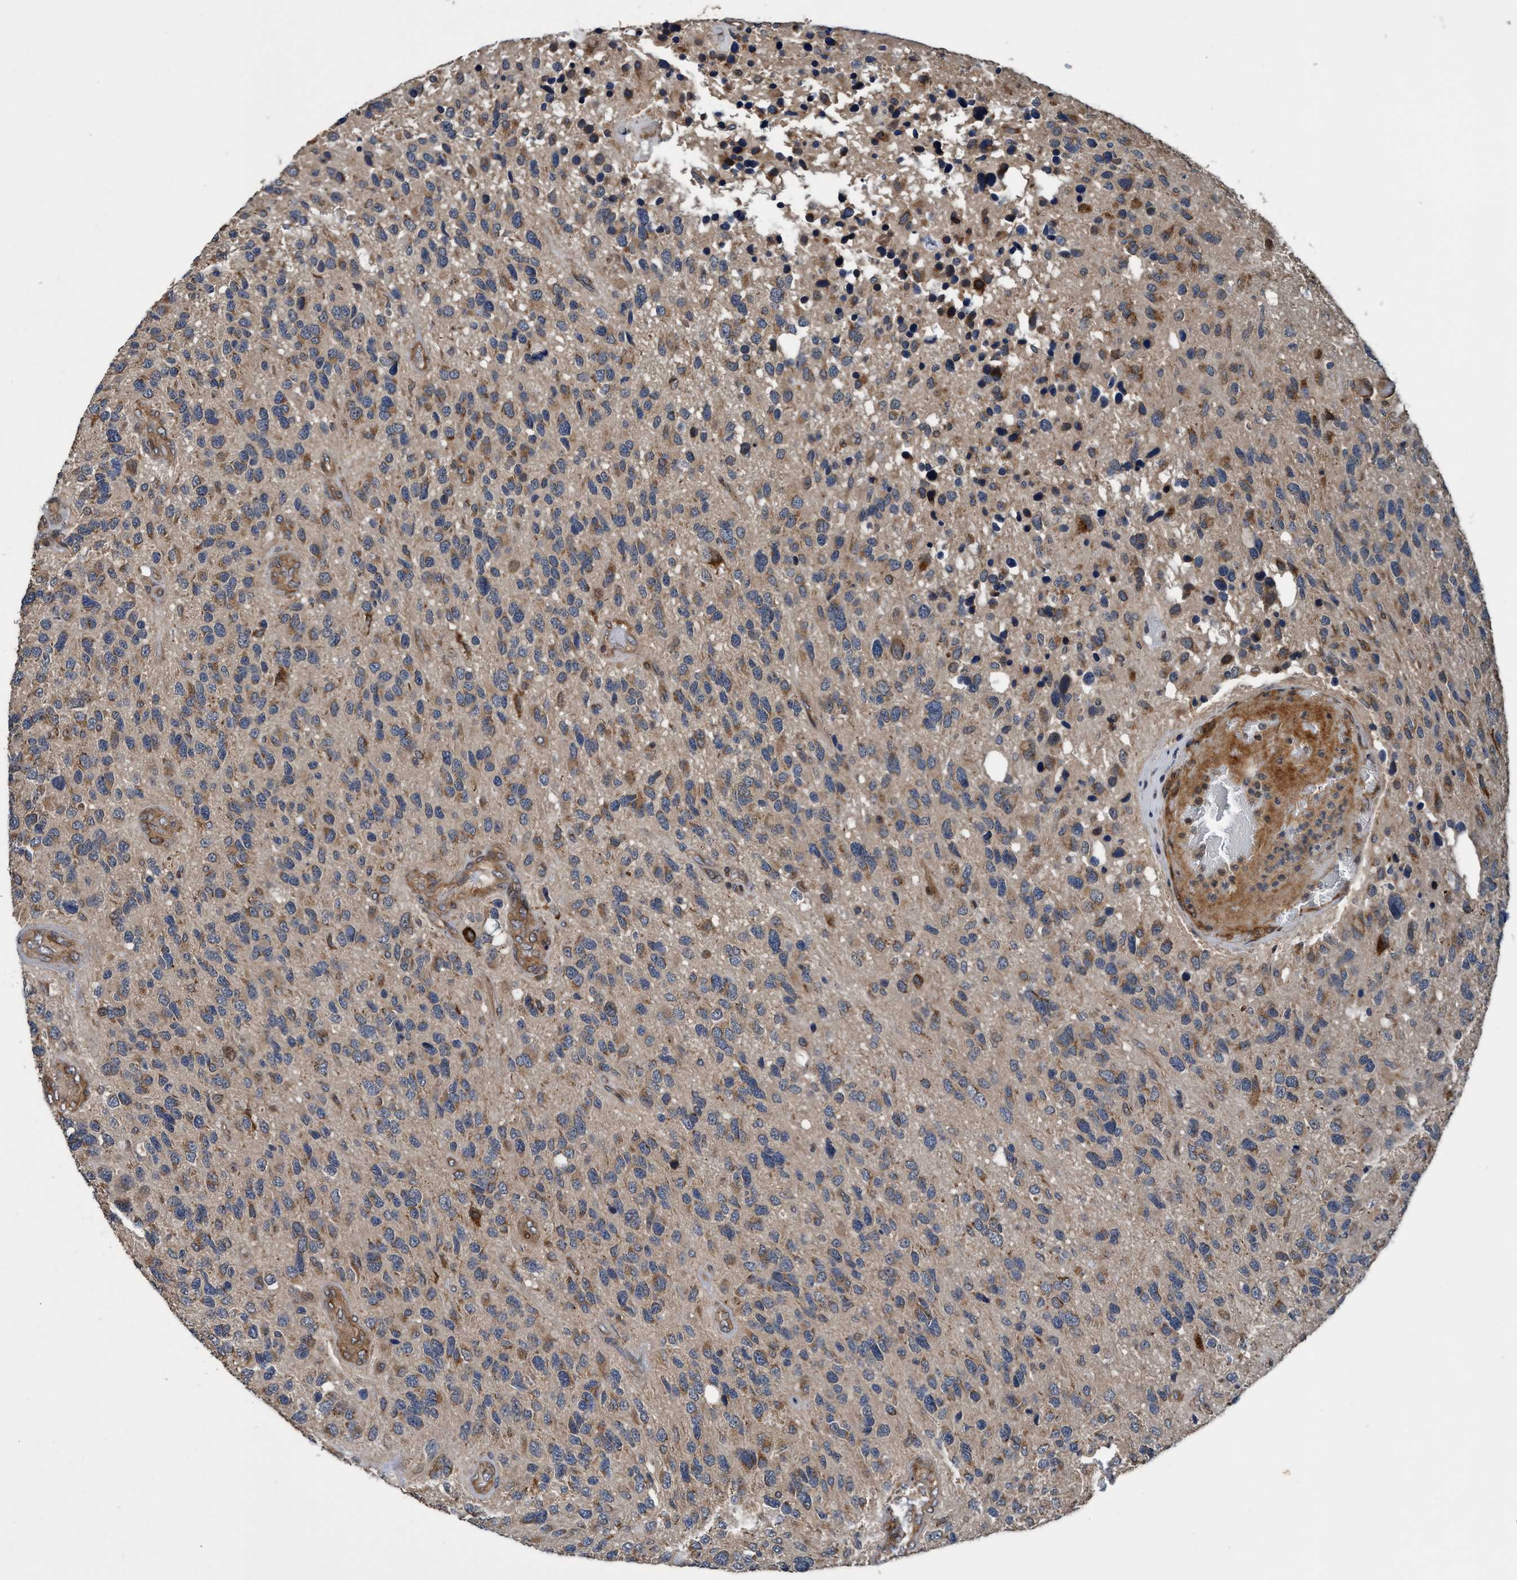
{"staining": {"intensity": "moderate", "quantity": "<25%", "location": "cytoplasmic/membranous"}, "tissue": "glioma", "cell_type": "Tumor cells", "image_type": "cancer", "snomed": [{"axis": "morphology", "description": "Glioma, malignant, High grade"}, {"axis": "topography", "description": "Brain"}], "caption": "About <25% of tumor cells in malignant glioma (high-grade) demonstrate moderate cytoplasmic/membranous protein staining as visualized by brown immunohistochemical staining.", "gene": "MACC1", "patient": {"sex": "female", "age": 58}}